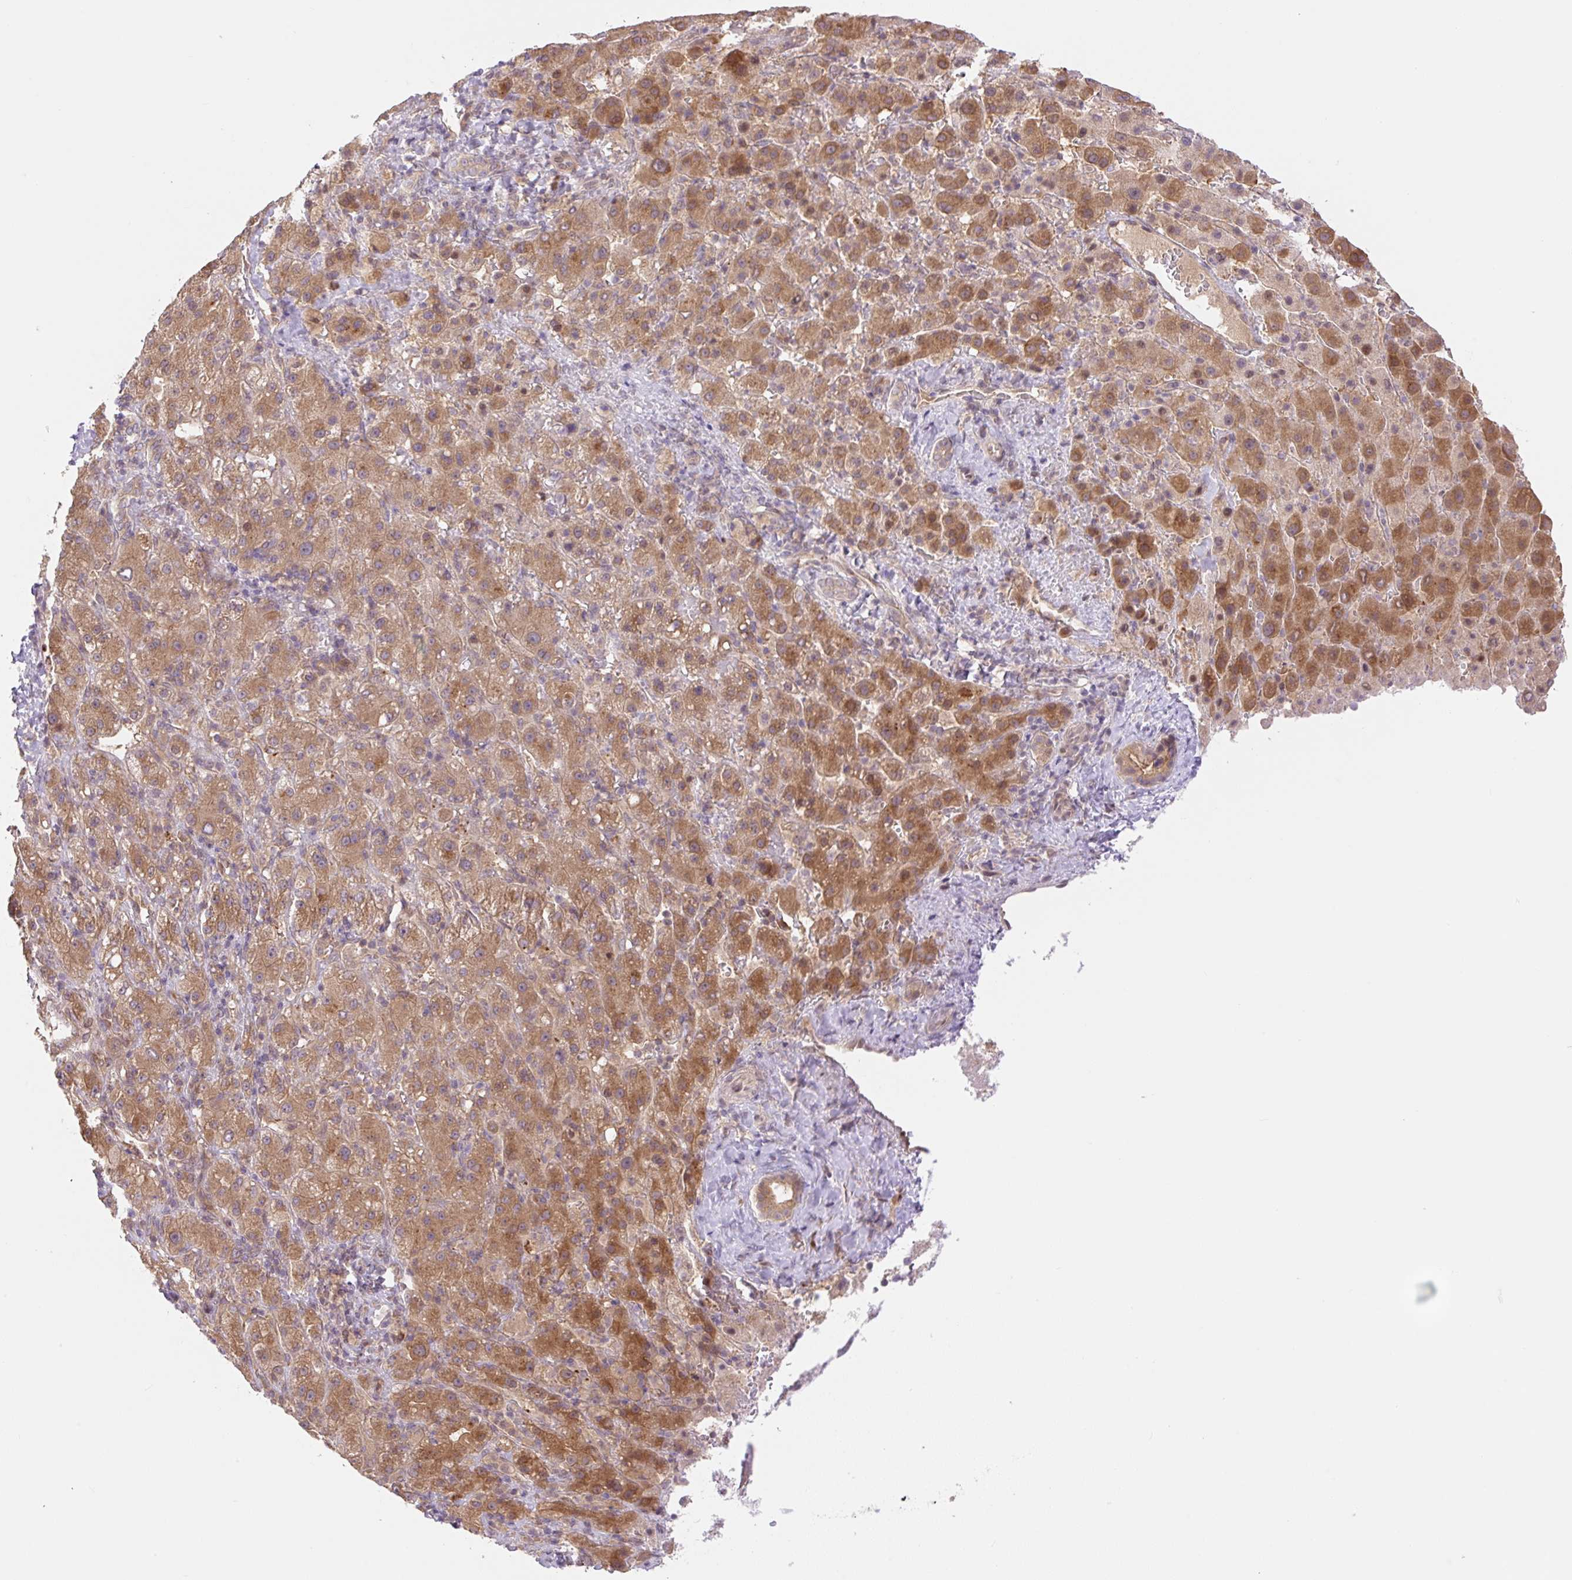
{"staining": {"intensity": "moderate", "quantity": ">75%", "location": "cytoplasmic/membranous,nuclear"}, "tissue": "liver cancer", "cell_type": "Tumor cells", "image_type": "cancer", "snomed": [{"axis": "morphology", "description": "Carcinoma, Hepatocellular, NOS"}, {"axis": "topography", "description": "Liver"}], "caption": "The photomicrograph shows immunohistochemical staining of hepatocellular carcinoma (liver). There is moderate cytoplasmic/membranous and nuclear positivity is identified in approximately >75% of tumor cells. (DAB (3,3'-diaminobenzidine) = brown stain, brightfield microscopy at high magnification).", "gene": "VPS25", "patient": {"sex": "female", "age": 58}}